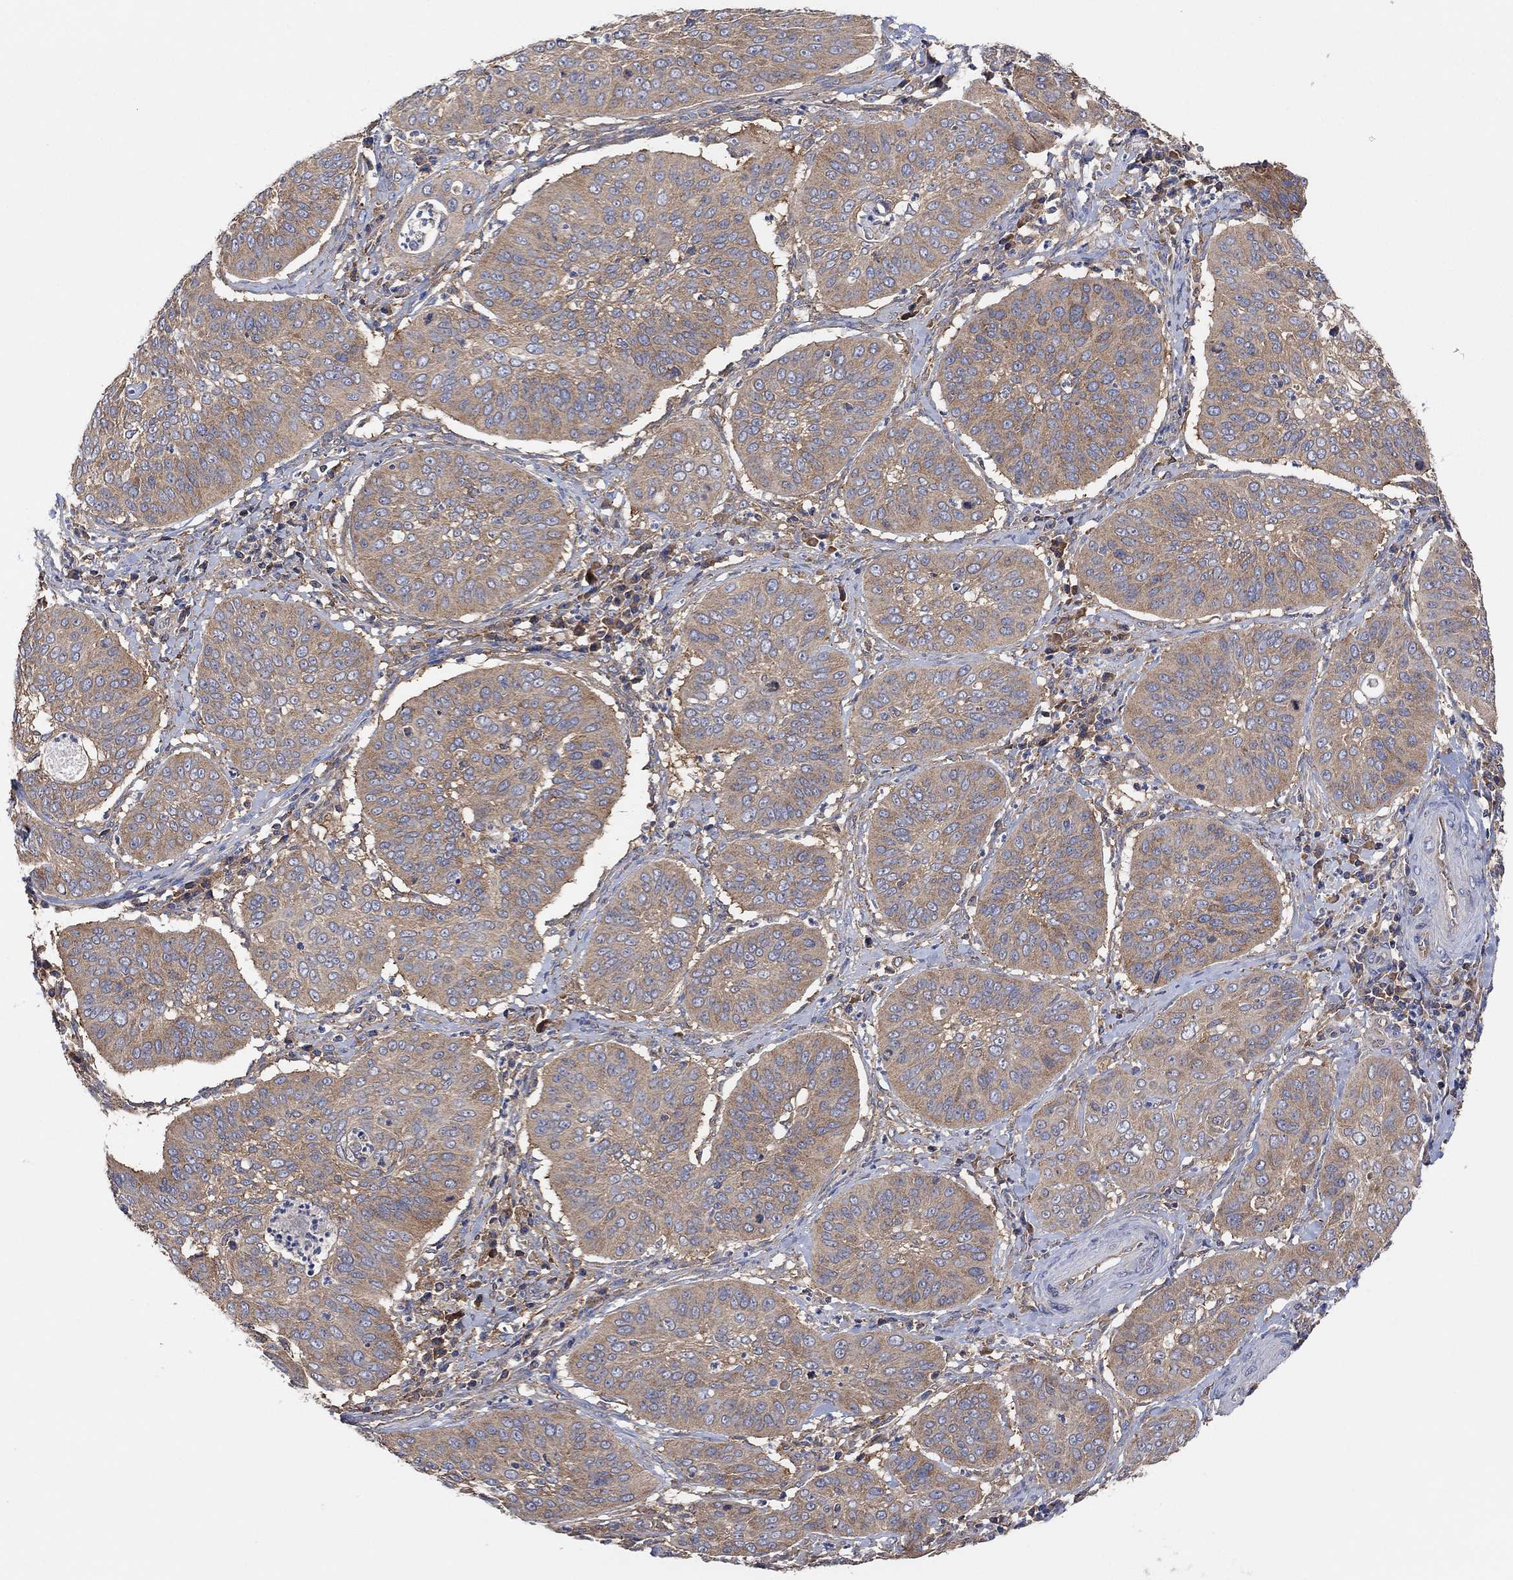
{"staining": {"intensity": "weak", "quantity": ">75%", "location": "cytoplasmic/membranous"}, "tissue": "cervical cancer", "cell_type": "Tumor cells", "image_type": "cancer", "snomed": [{"axis": "morphology", "description": "Normal tissue, NOS"}, {"axis": "morphology", "description": "Squamous cell carcinoma, NOS"}, {"axis": "topography", "description": "Cervix"}], "caption": "A histopathology image of cervical squamous cell carcinoma stained for a protein demonstrates weak cytoplasmic/membranous brown staining in tumor cells. The staining was performed using DAB (3,3'-diaminobenzidine) to visualize the protein expression in brown, while the nuclei were stained in blue with hematoxylin (Magnification: 20x).", "gene": "BLOC1S3", "patient": {"sex": "female", "age": 39}}